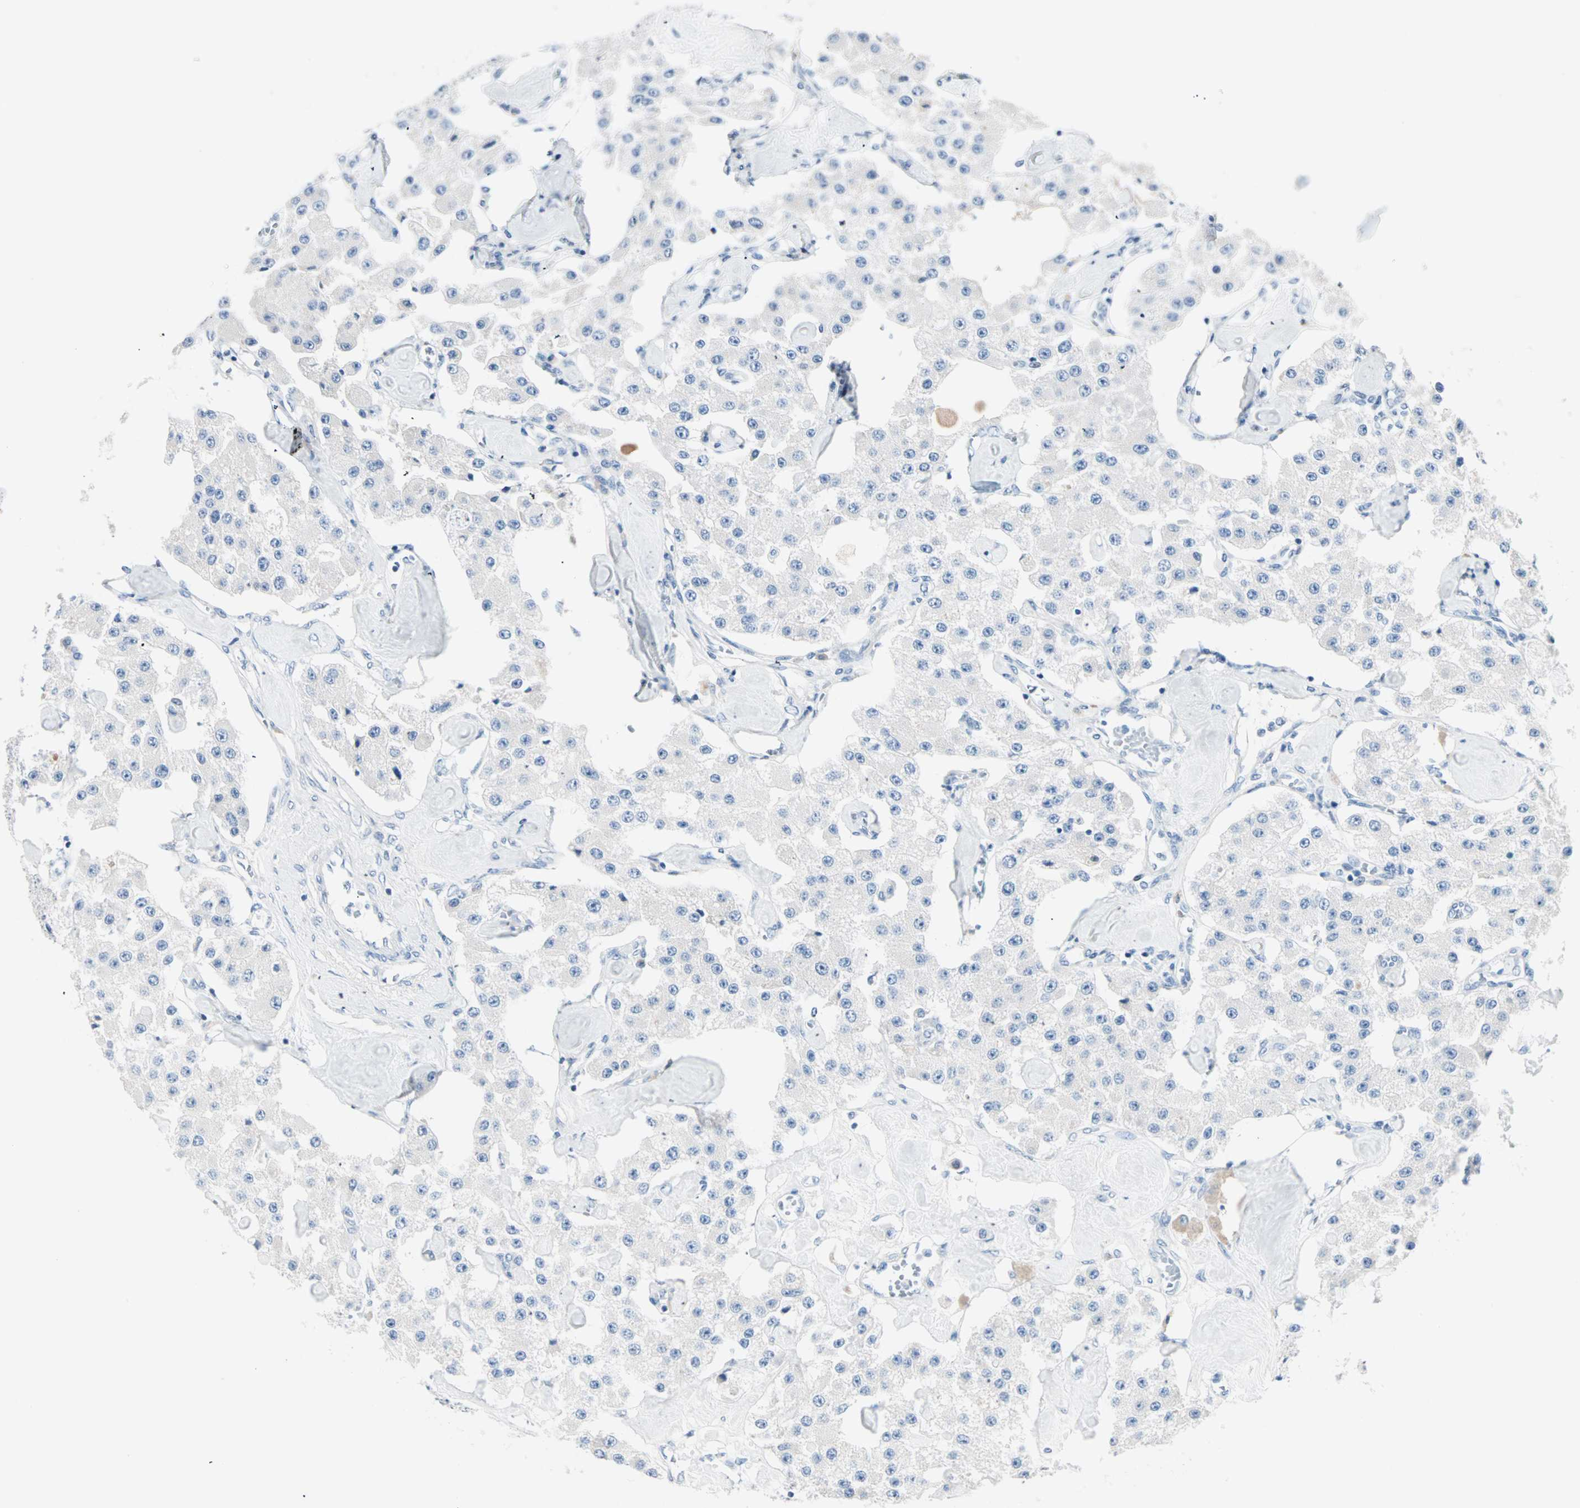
{"staining": {"intensity": "negative", "quantity": "none", "location": "none"}, "tissue": "carcinoid", "cell_type": "Tumor cells", "image_type": "cancer", "snomed": [{"axis": "morphology", "description": "Carcinoid, malignant, NOS"}, {"axis": "topography", "description": "Pancreas"}], "caption": "High magnification brightfield microscopy of carcinoid stained with DAB (3,3'-diaminobenzidine) (brown) and counterstained with hematoxylin (blue): tumor cells show no significant staining.", "gene": "NEFH", "patient": {"sex": "male", "age": 41}}